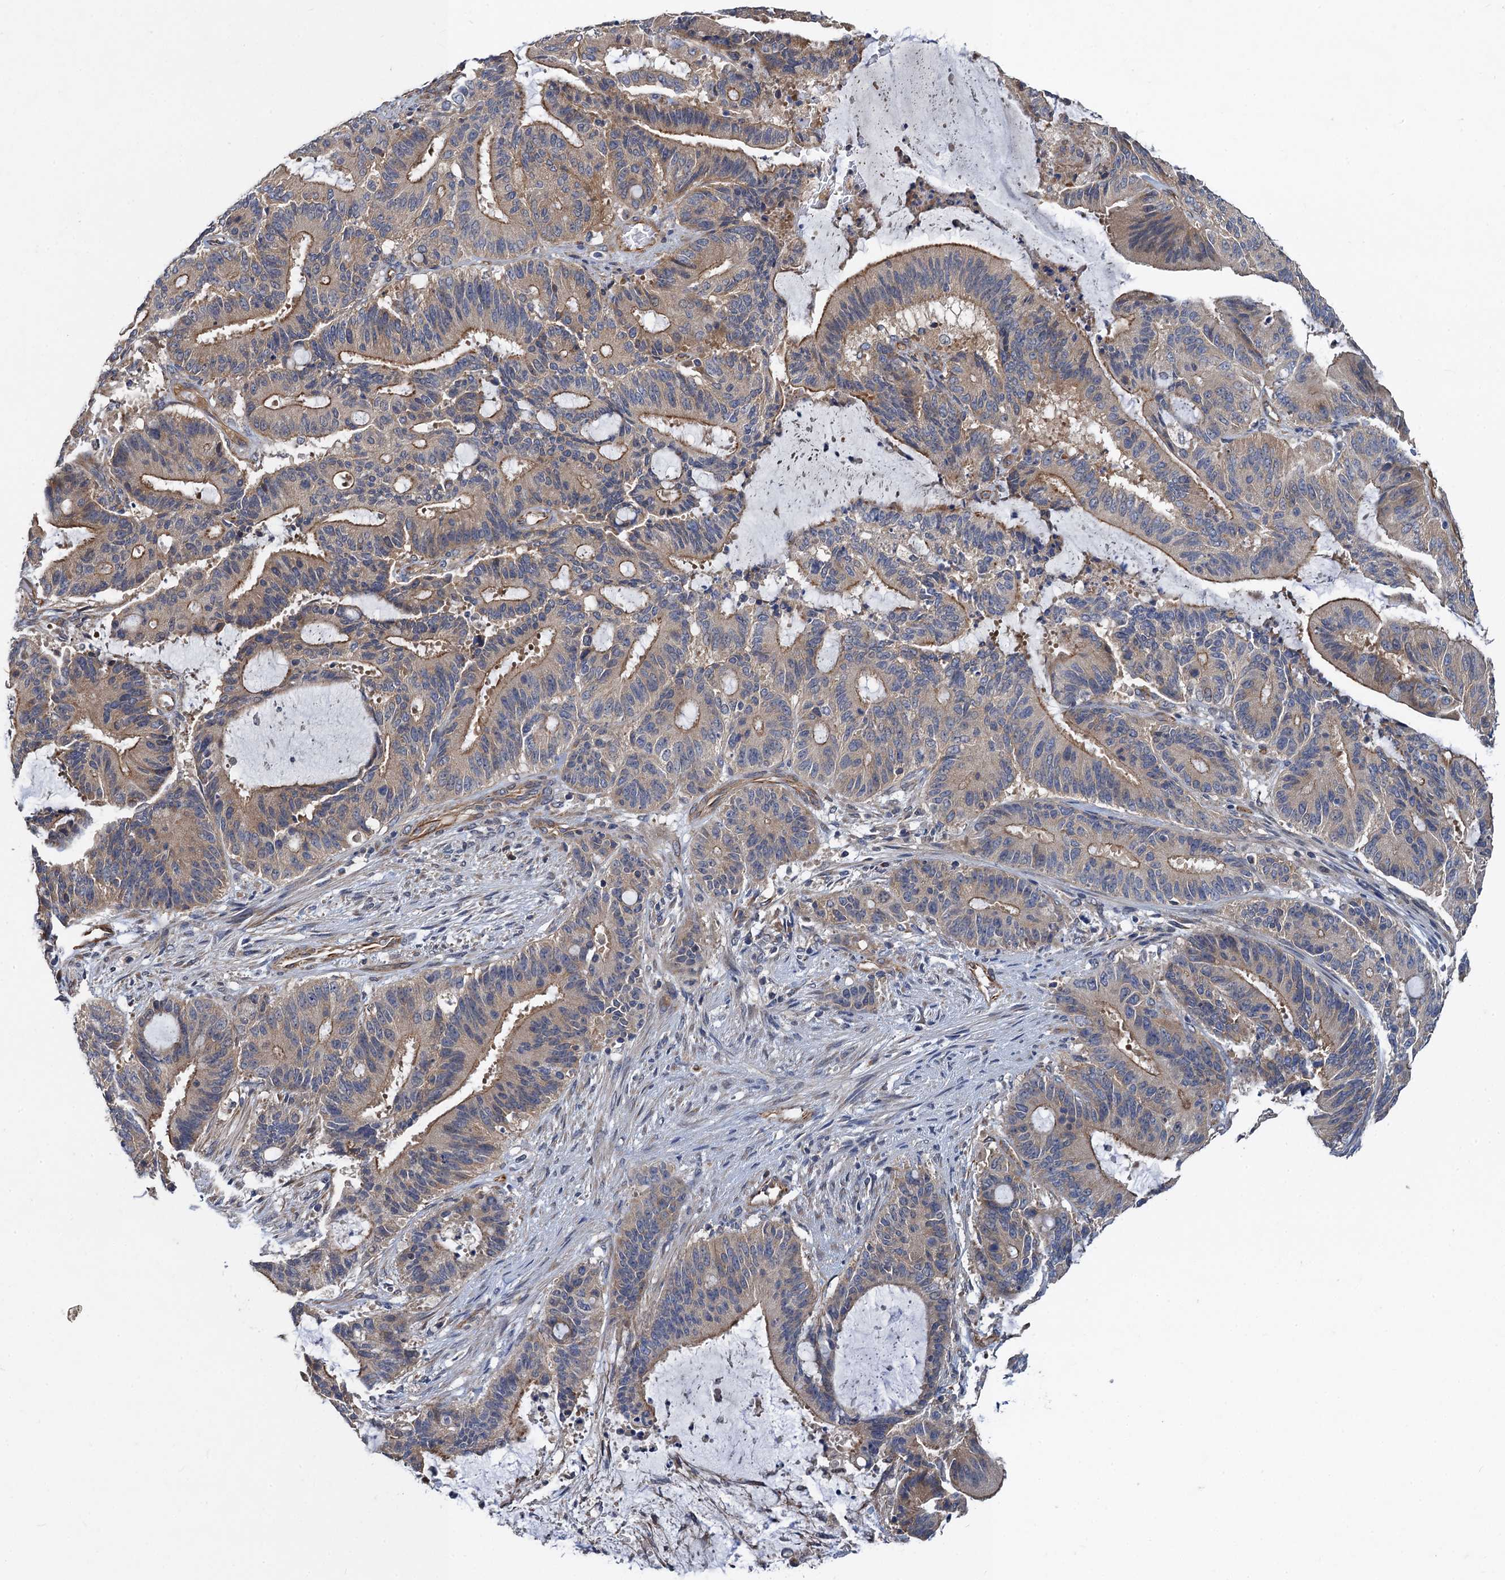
{"staining": {"intensity": "moderate", "quantity": "25%-75%", "location": "cytoplasmic/membranous"}, "tissue": "liver cancer", "cell_type": "Tumor cells", "image_type": "cancer", "snomed": [{"axis": "morphology", "description": "Normal tissue, NOS"}, {"axis": "morphology", "description": "Cholangiocarcinoma"}, {"axis": "topography", "description": "Liver"}, {"axis": "topography", "description": "Peripheral nerve tissue"}], "caption": "Immunohistochemical staining of human liver cancer demonstrates medium levels of moderate cytoplasmic/membranous positivity in about 25%-75% of tumor cells. The protein of interest is shown in brown color, while the nuclei are stained blue.", "gene": "PJA2", "patient": {"sex": "female", "age": 73}}